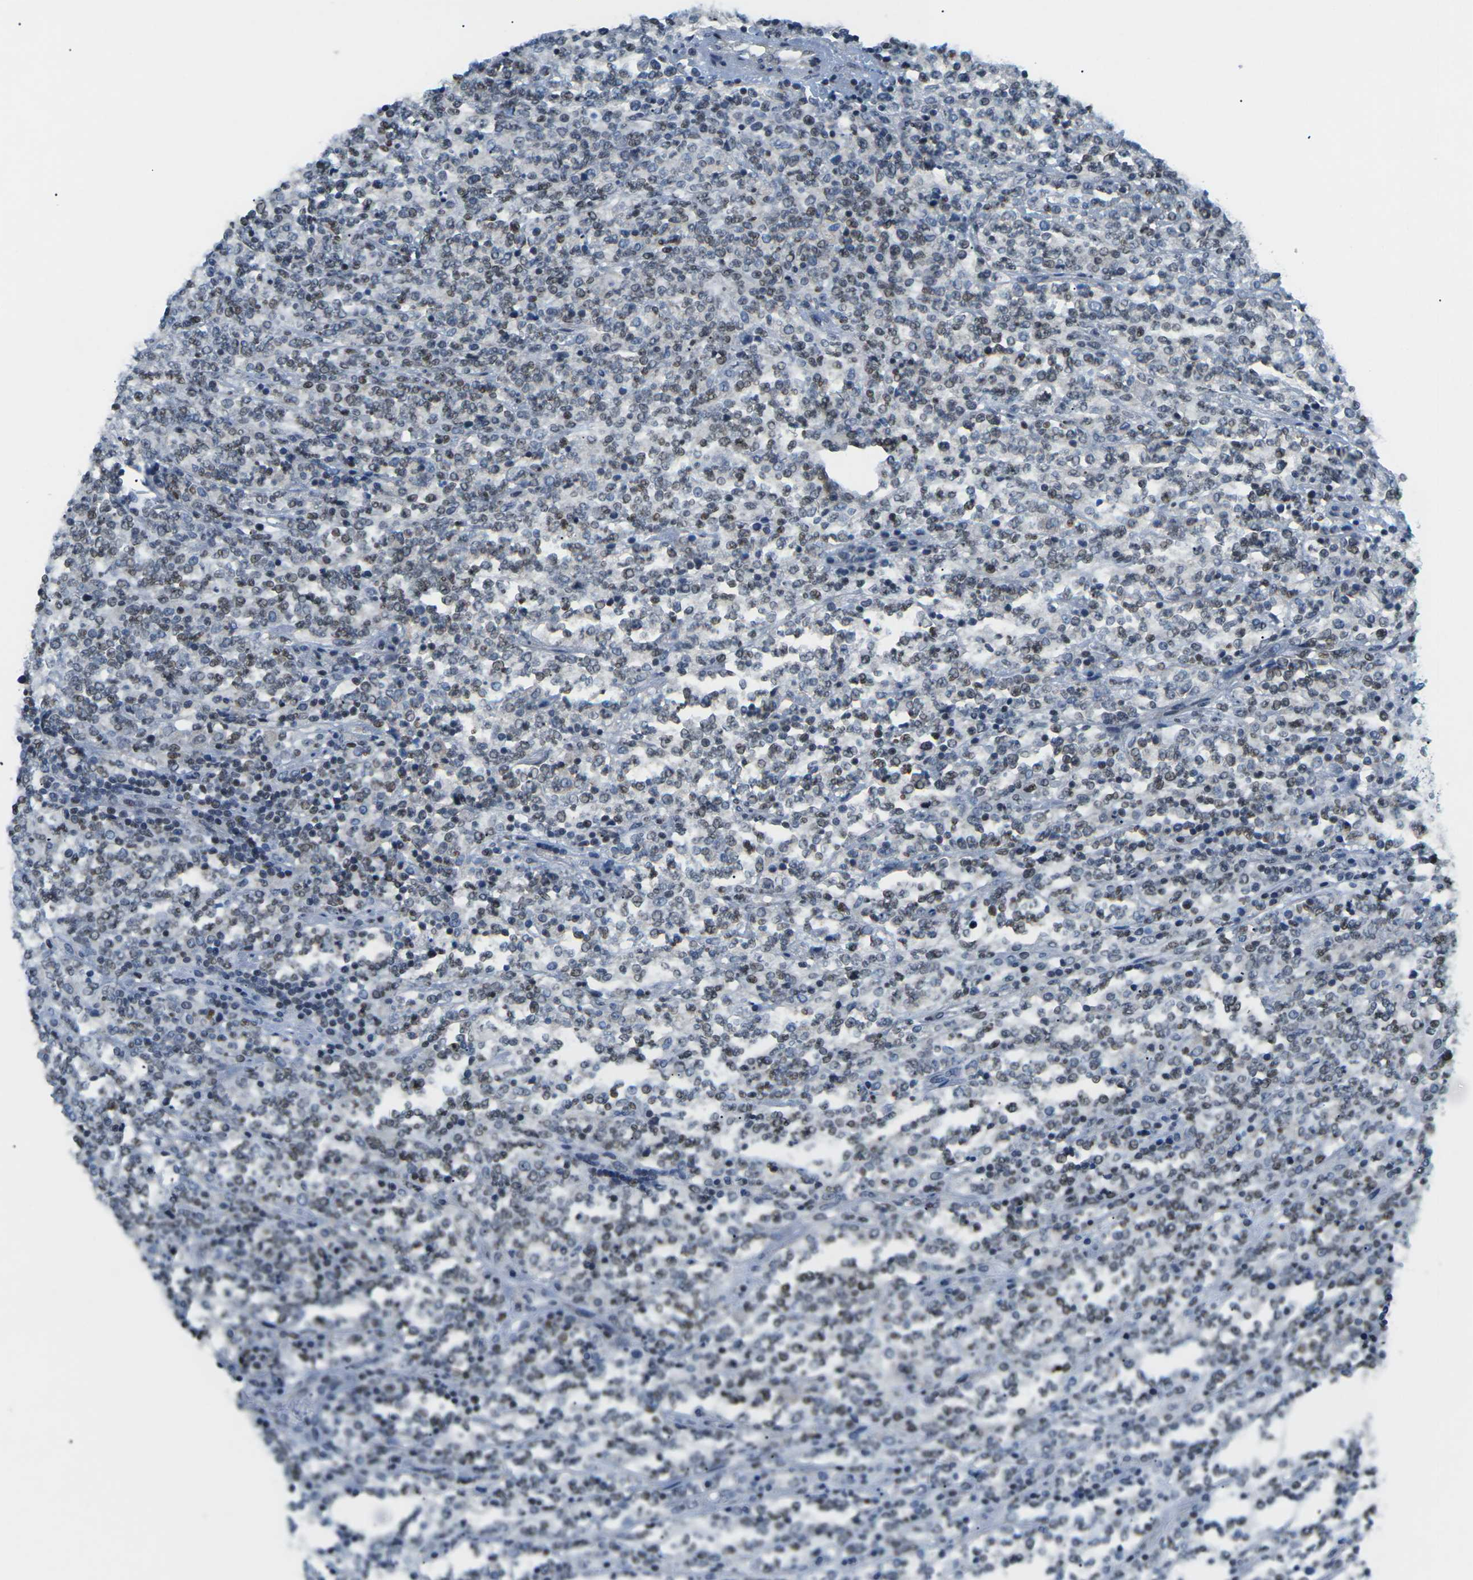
{"staining": {"intensity": "moderate", "quantity": "25%-75%", "location": "nuclear"}, "tissue": "lymphoma", "cell_type": "Tumor cells", "image_type": "cancer", "snomed": [{"axis": "morphology", "description": "Malignant lymphoma, non-Hodgkin's type, High grade"}, {"axis": "topography", "description": "Soft tissue"}], "caption": "Immunohistochemistry micrograph of neoplastic tissue: human high-grade malignant lymphoma, non-Hodgkin's type stained using IHC exhibits medium levels of moderate protein expression localized specifically in the nuclear of tumor cells, appearing as a nuclear brown color.", "gene": "MBNL1", "patient": {"sex": "male", "age": 18}}